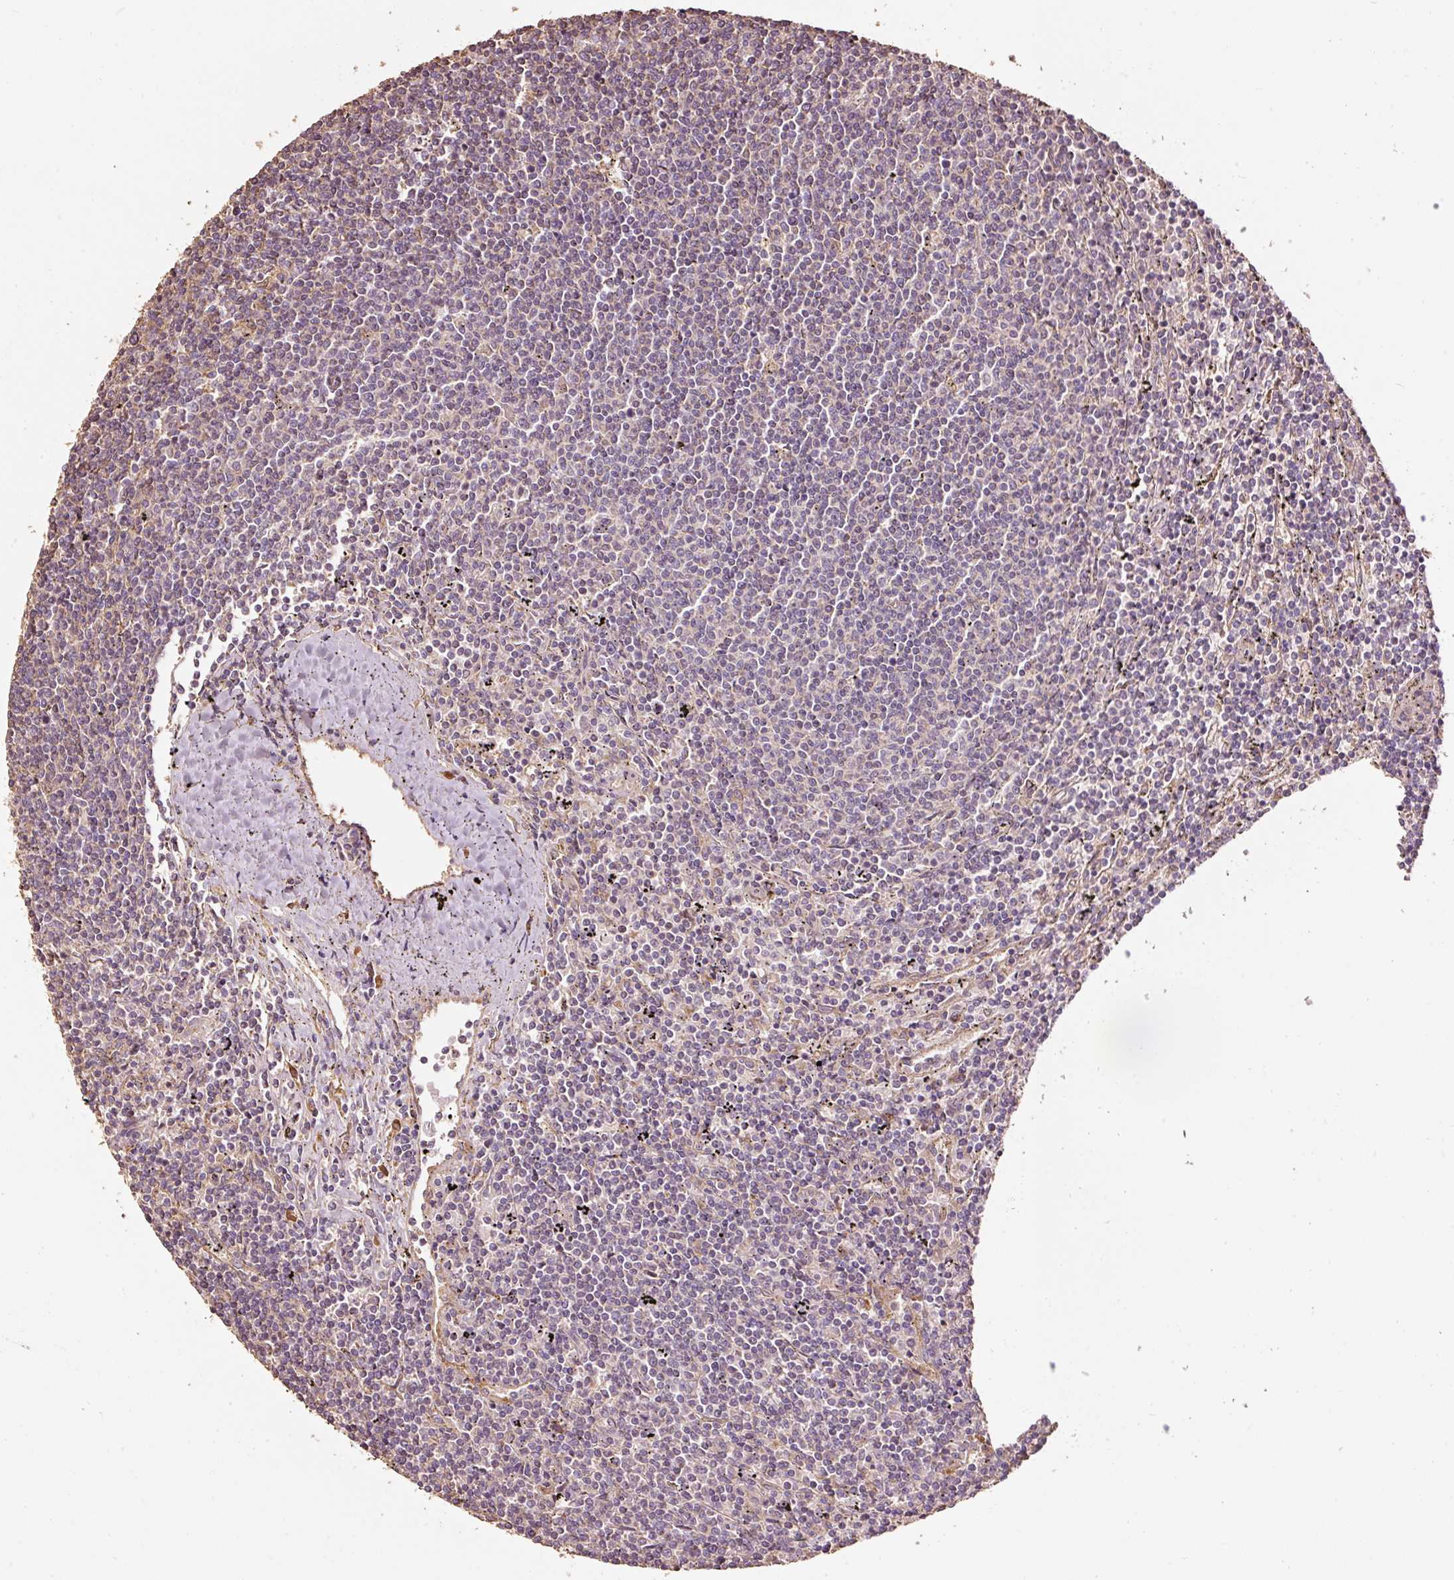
{"staining": {"intensity": "weak", "quantity": "<25%", "location": "cytoplasmic/membranous"}, "tissue": "lymphoma", "cell_type": "Tumor cells", "image_type": "cancer", "snomed": [{"axis": "morphology", "description": "Malignant lymphoma, non-Hodgkin's type, Low grade"}, {"axis": "topography", "description": "Spleen"}], "caption": "High magnification brightfield microscopy of malignant lymphoma, non-Hodgkin's type (low-grade) stained with DAB (3,3'-diaminobenzidine) (brown) and counterstained with hematoxylin (blue): tumor cells show no significant staining.", "gene": "EFHC1", "patient": {"sex": "female", "age": 50}}